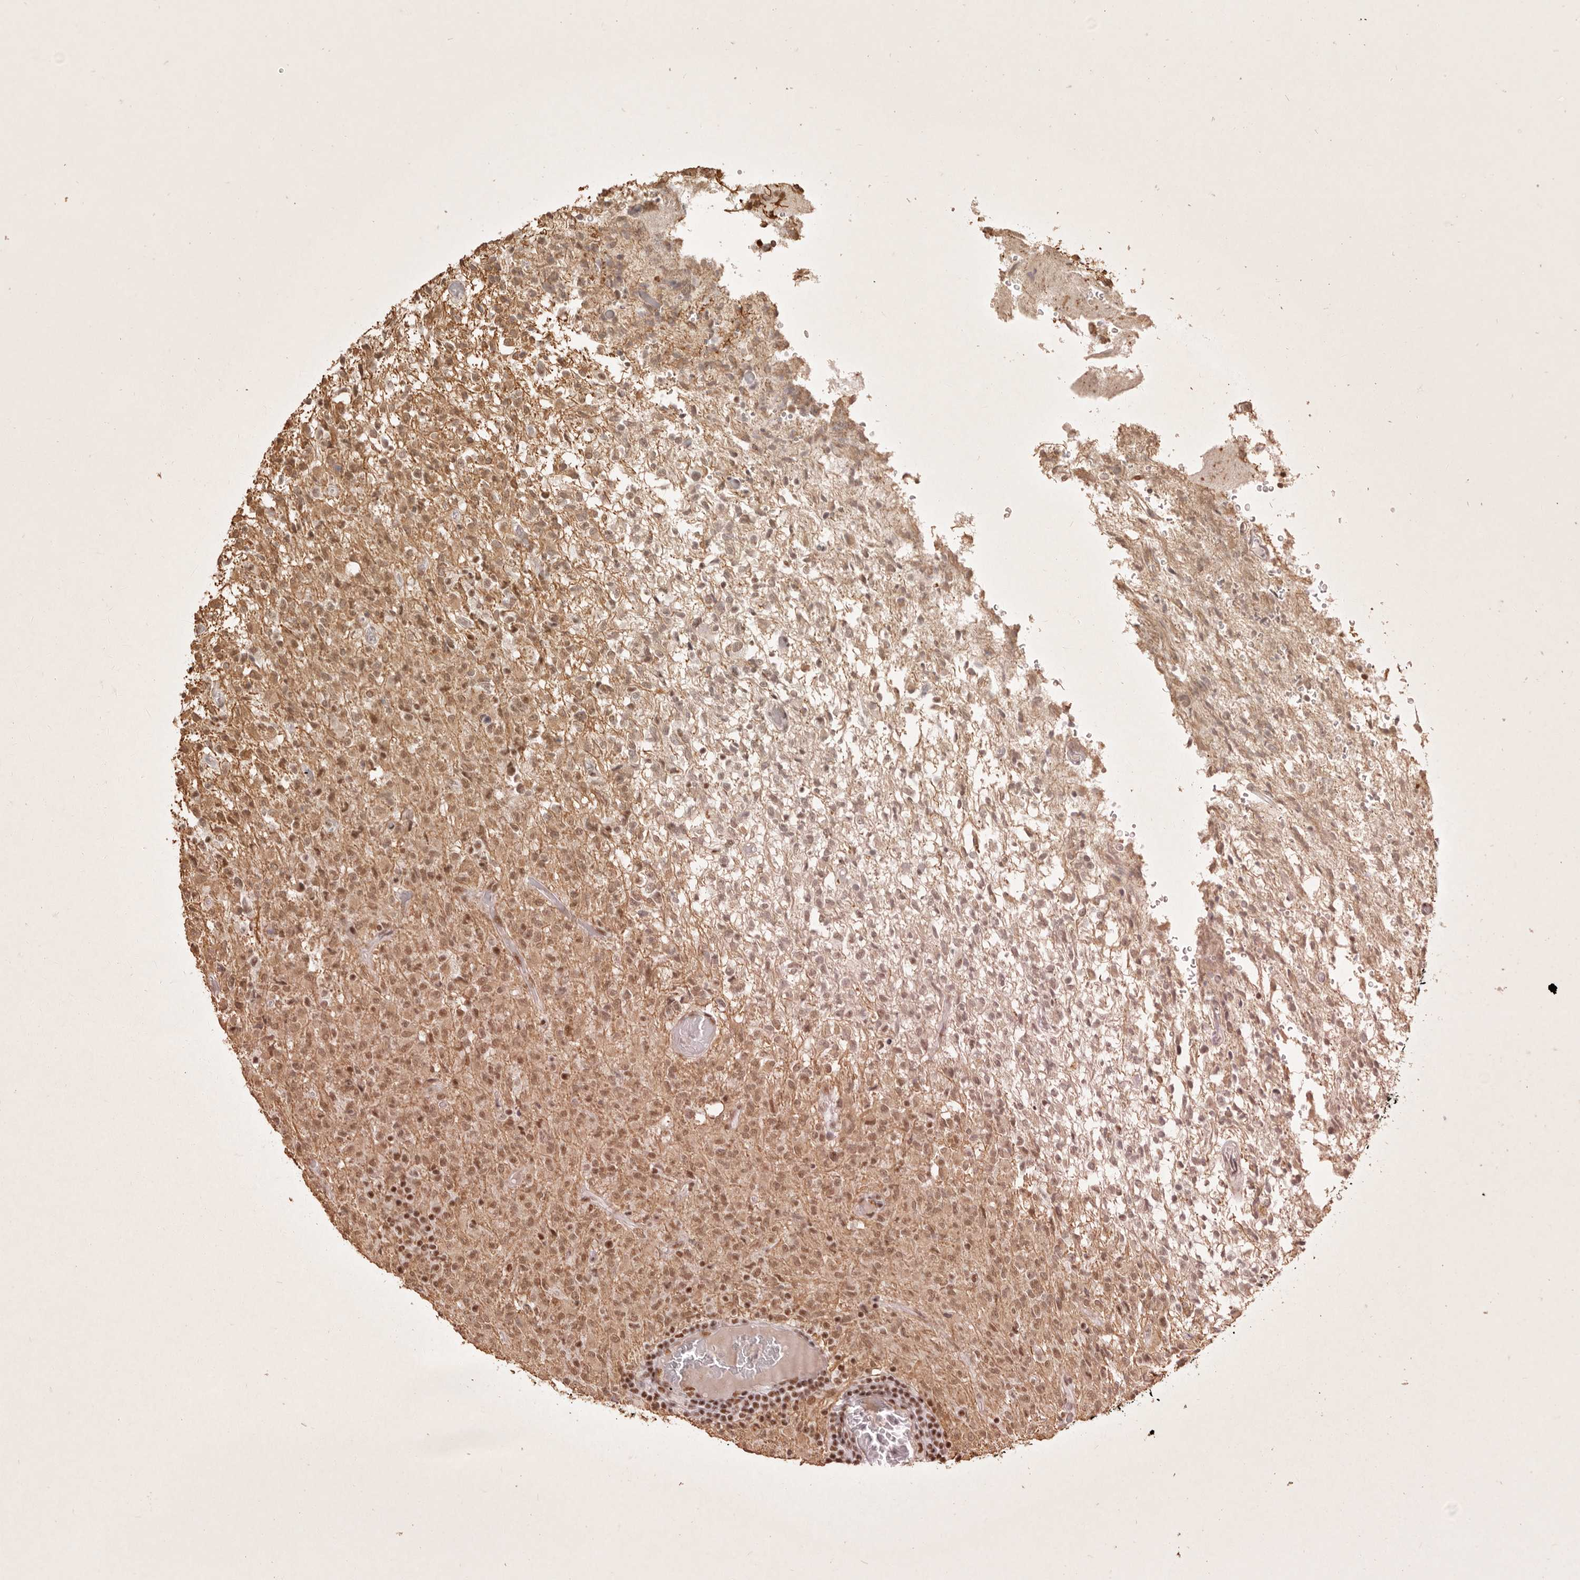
{"staining": {"intensity": "moderate", "quantity": ">75%", "location": "nuclear"}, "tissue": "glioma", "cell_type": "Tumor cells", "image_type": "cancer", "snomed": [{"axis": "morphology", "description": "Glioma, malignant, High grade"}, {"axis": "topography", "description": "Brain"}], "caption": "Moderate nuclear protein positivity is appreciated in about >75% of tumor cells in malignant glioma (high-grade).", "gene": "GABPA", "patient": {"sex": "female", "age": 57}}